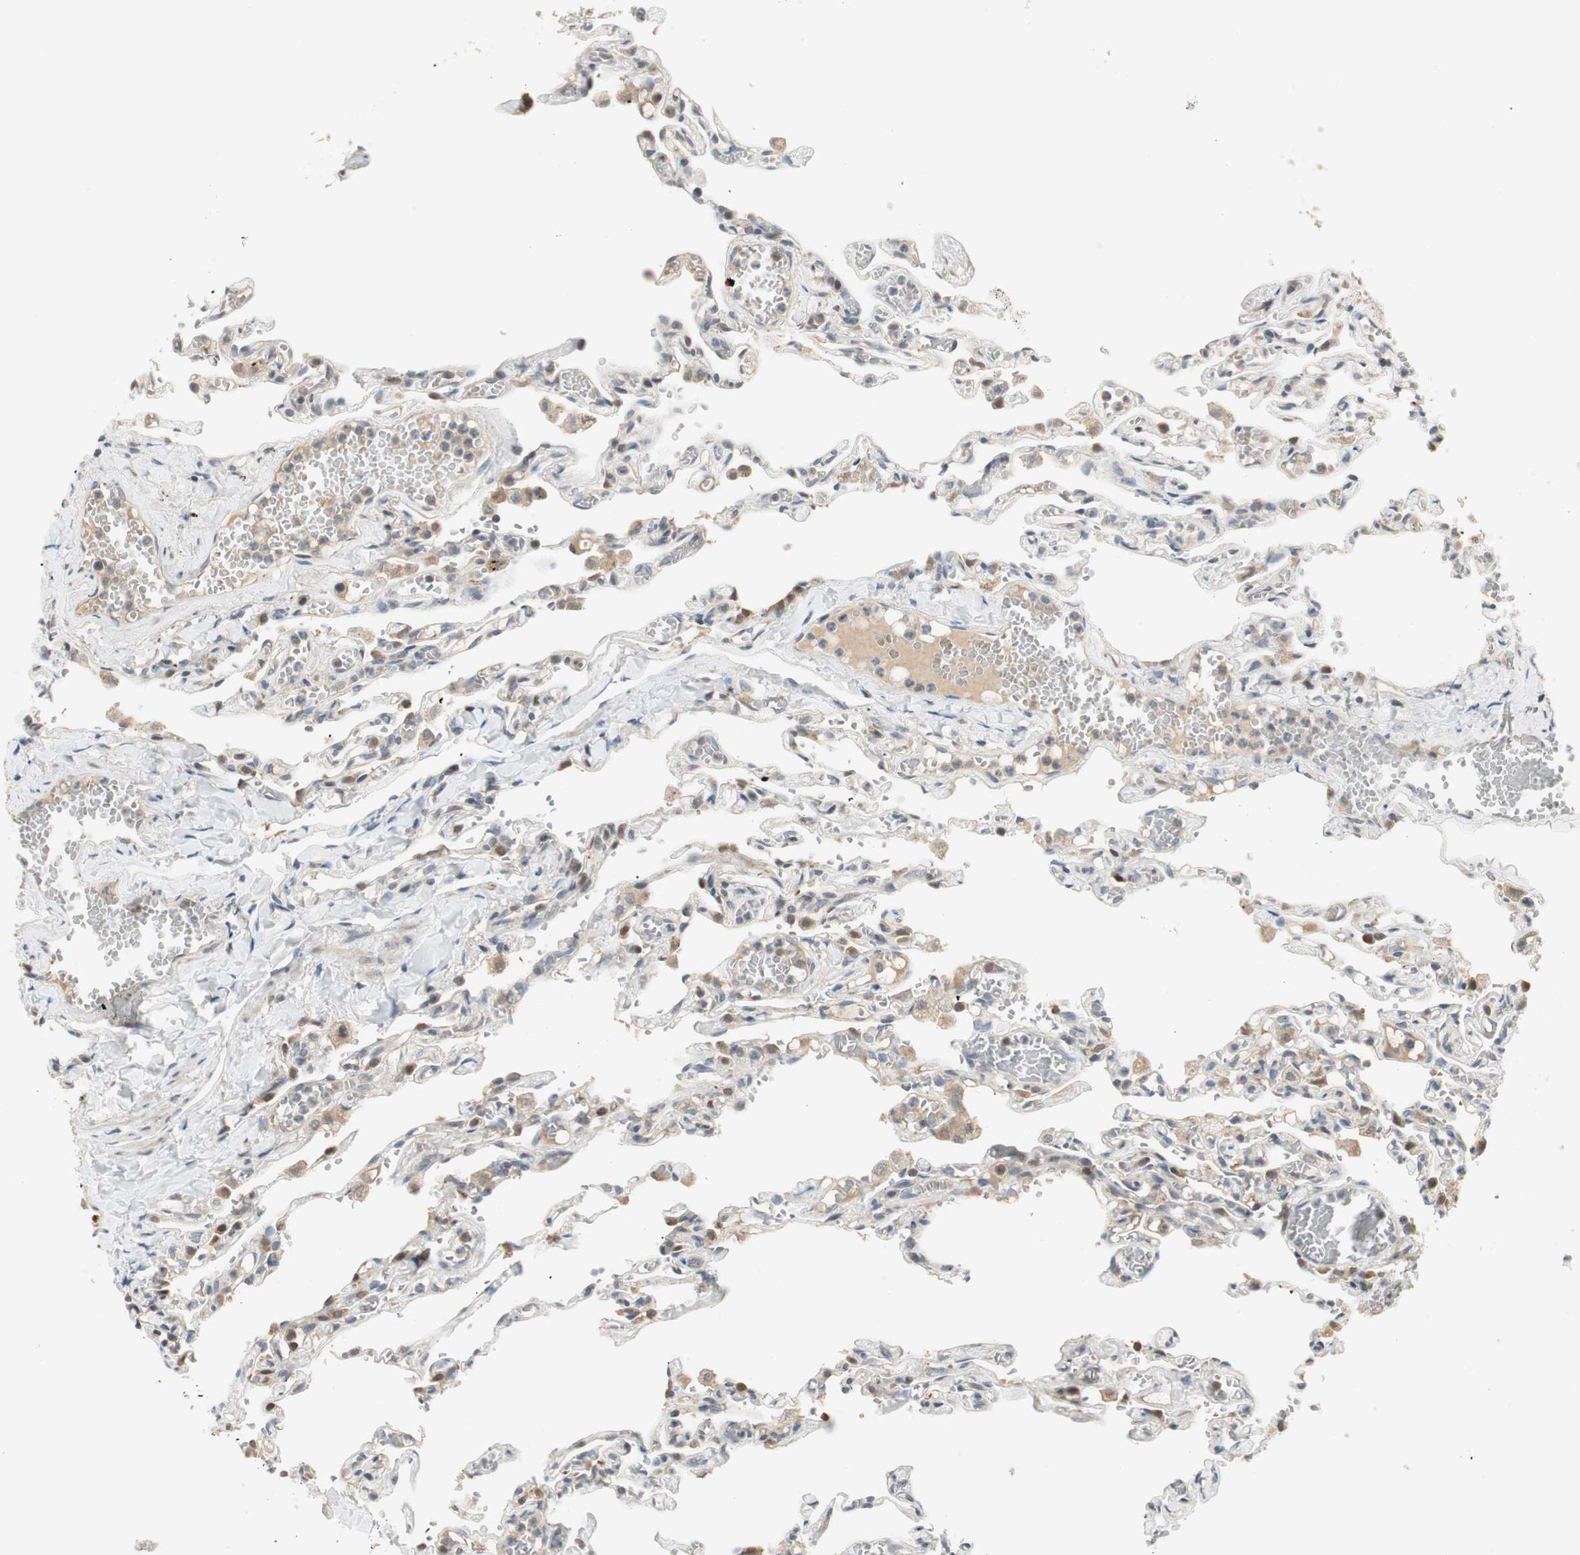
{"staining": {"intensity": "moderate", "quantity": "25%-75%", "location": "cytoplasmic/membranous"}, "tissue": "lung", "cell_type": "Alveolar cells", "image_type": "normal", "snomed": [{"axis": "morphology", "description": "Normal tissue, NOS"}, {"axis": "topography", "description": "Lung"}], "caption": "IHC histopathology image of normal lung stained for a protein (brown), which shows medium levels of moderate cytoplasmic/membranous positivity in about 25%-75% of alveolar cells.", "gene": "USP2", "patient": {"sex": "male", "age": 21}}